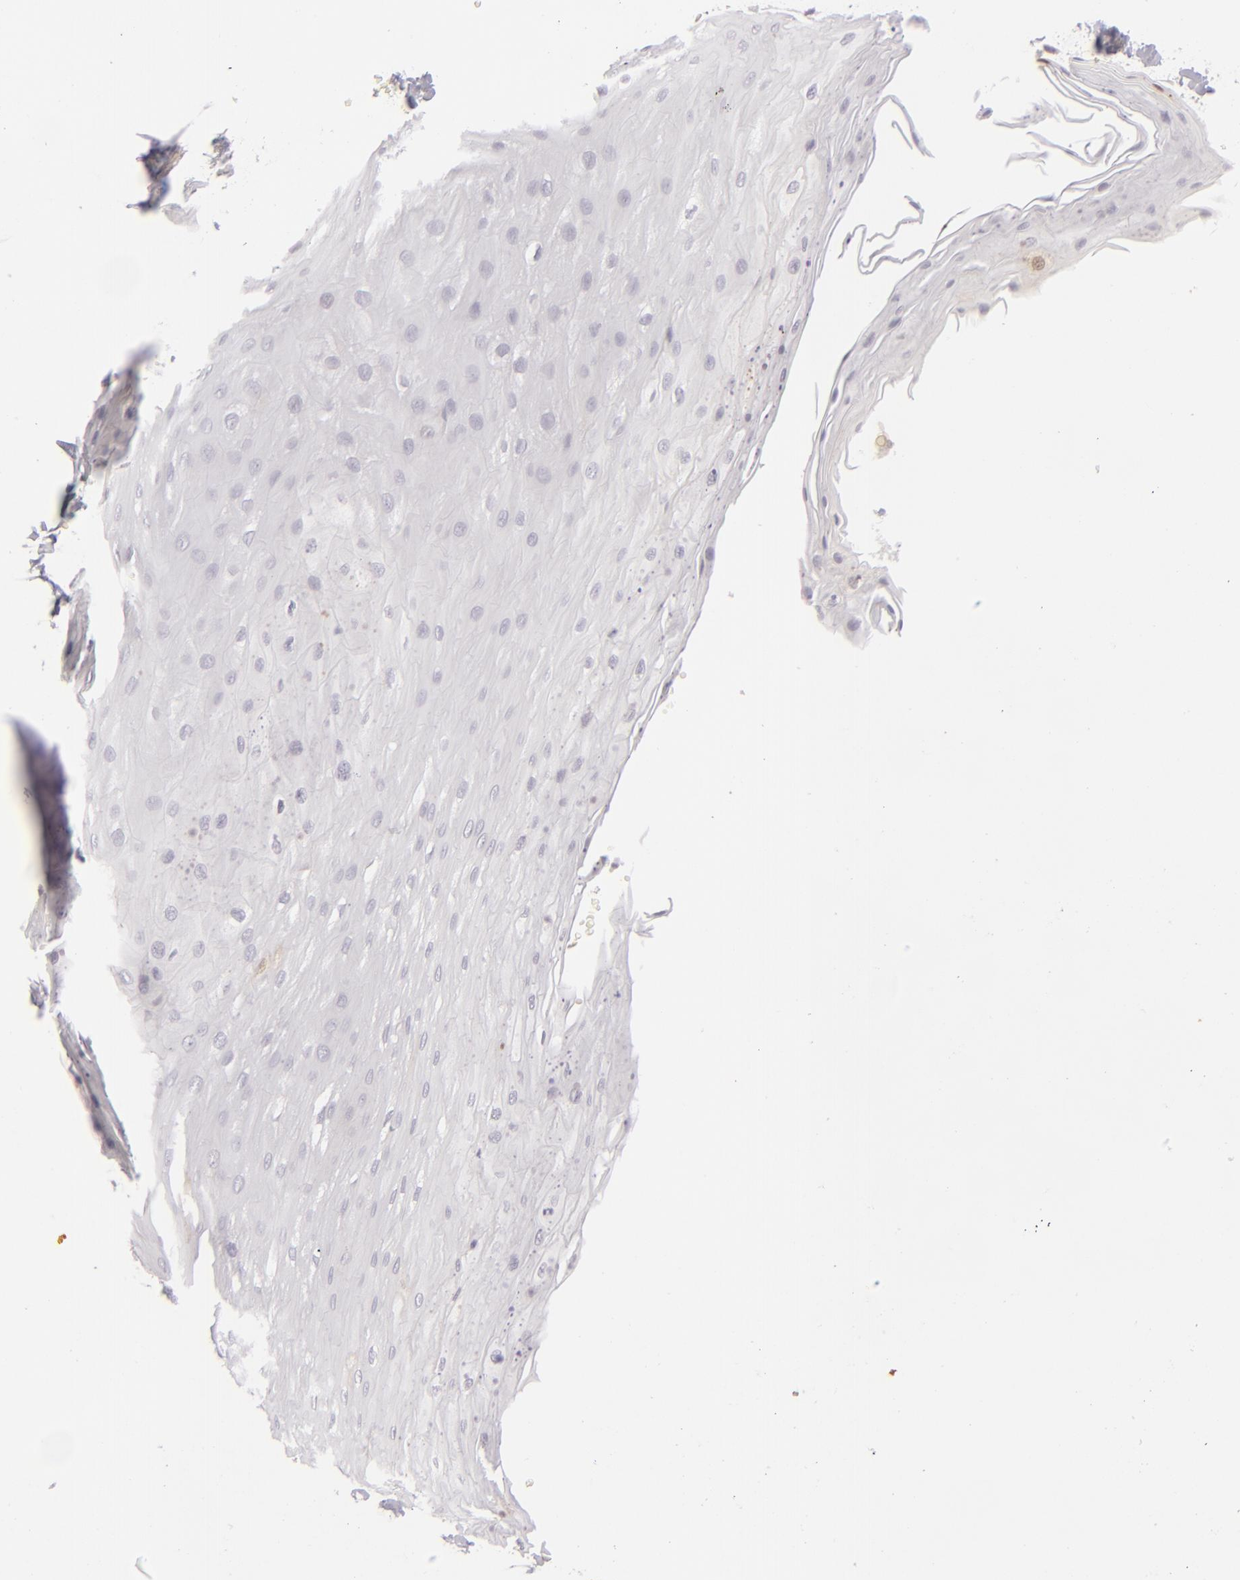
{"staining": {"intensity": "negative", "quantity": "none", "location": "none"}, "tissue": "esophagus", "cell_type": "Squamous epithelial cells", "image_type": "normal", "snomed": [{"axis": "morphology", "description": "Normal tissue, NOS"}, {"axis": "topography", "description": "Esophagus"}], "caption": "Immunohistochemical staining of normal human esophagus shows no significant positivity in squamous epithelial cells. (Immunohistochemistry, brightfield microscopy, high magnification).", "gene": "APOBEC3G", "patient": {"sex": "male", "age": 62}}